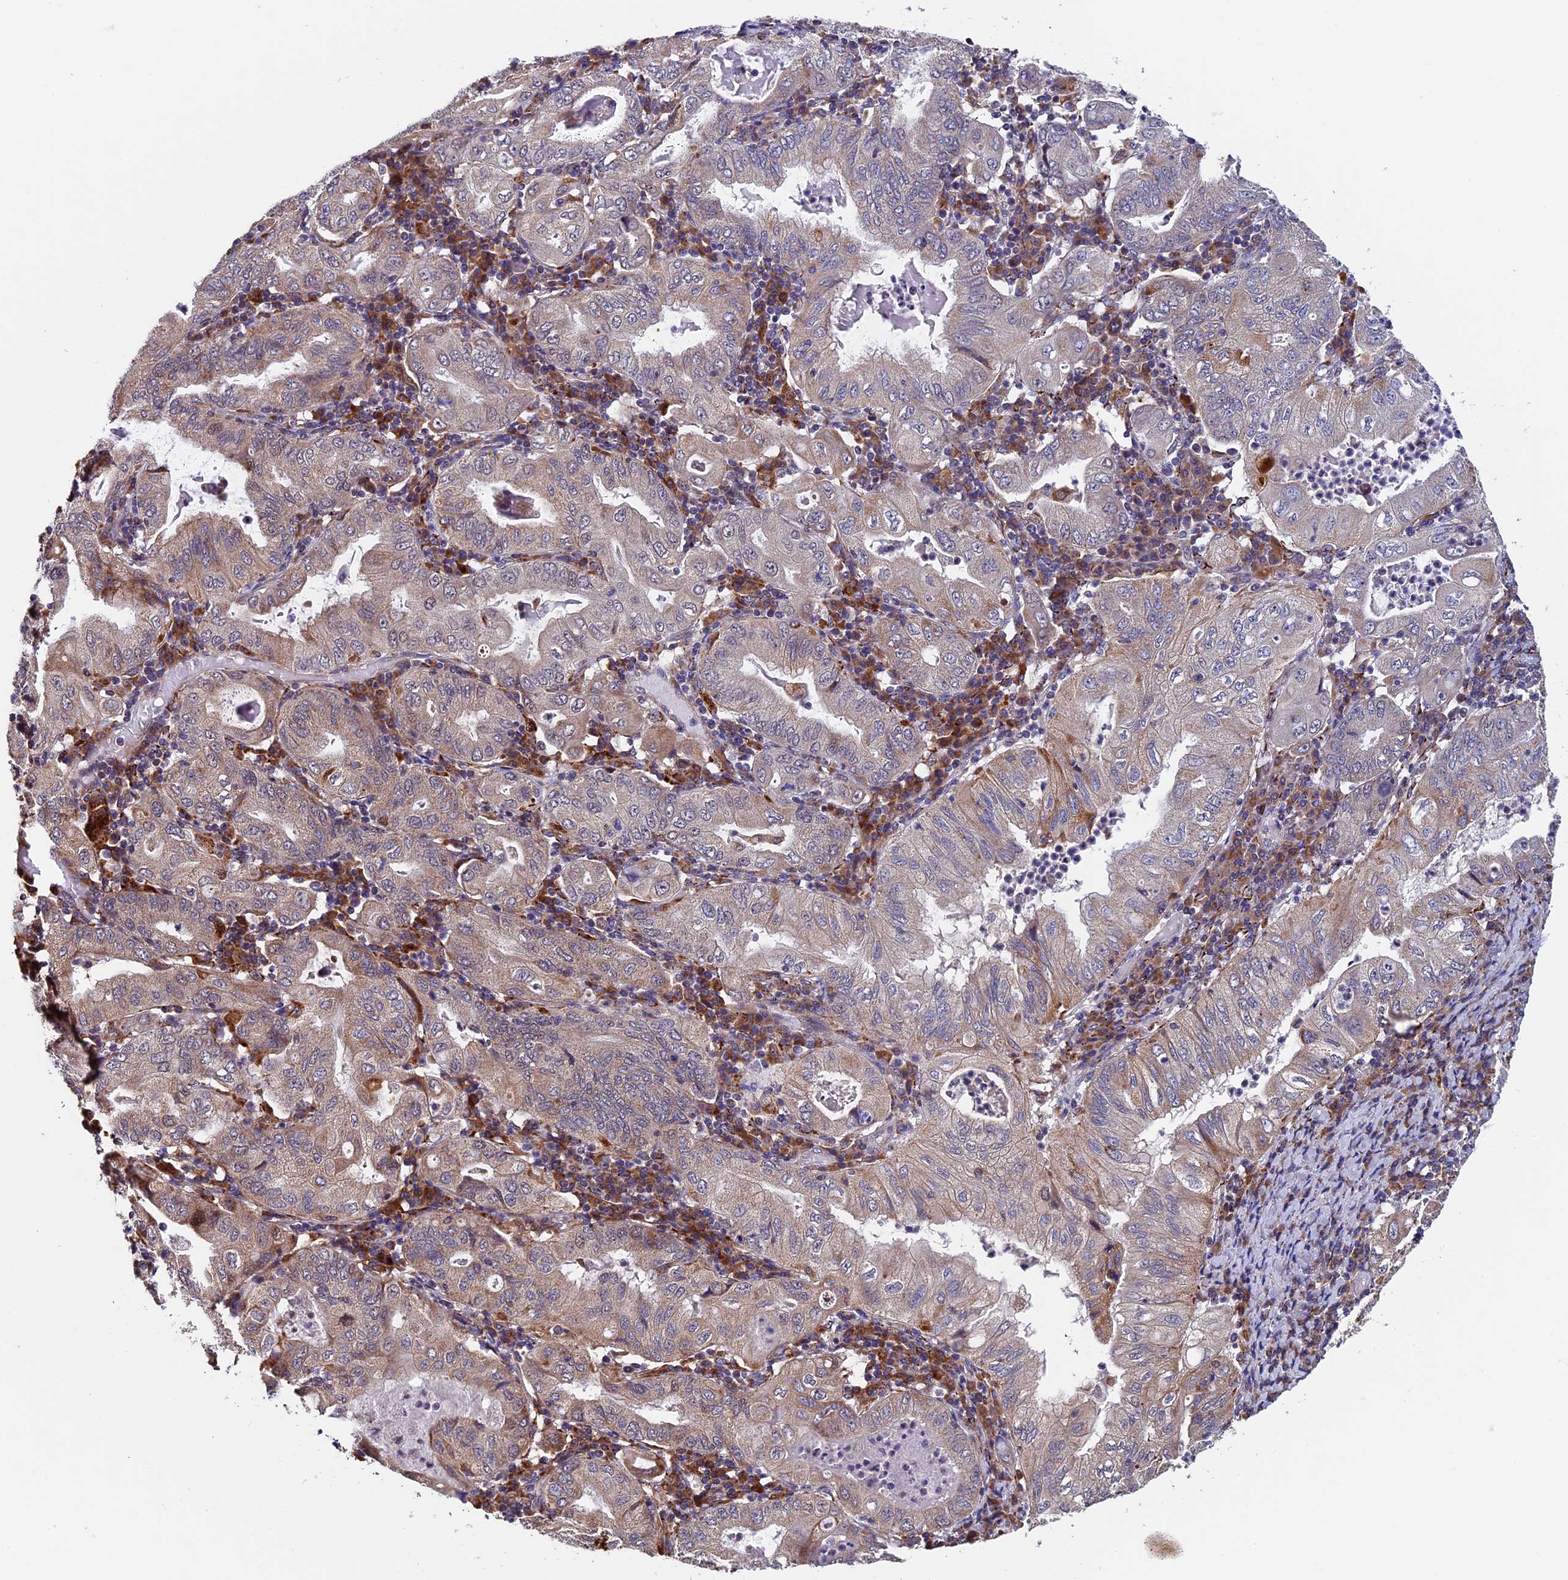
{"staining": {"intensity": "moderate", "quantity": "25%-75%", "location": "cytoplasmic/membranous"}, "tissue": "stomach cancer", "cell_type": "Tumor cells", "image_type": "cancer", "snomed": [{"axis": "morphology", "description": "Normal tissue, NOS"}, {"axis": "morphology", "description": "Adenocarcinoma, NOS"}, {"axis": "topography", "description": "Esophagus"}, {"axis": "topography", "description": "Stomach, upper"}, {"axis": "topography", "description": "Peripheral nerve tissue"}], "caption": "Immunohistochemistry (IHC) of human stomach adenocarcinoma demonstrates medium levels of moderate cytoplasmic/membranous expression in about 25%-75% of tumor cells.", "gene": "RNF17", "patient": {"sex": "male", "age": 62}}